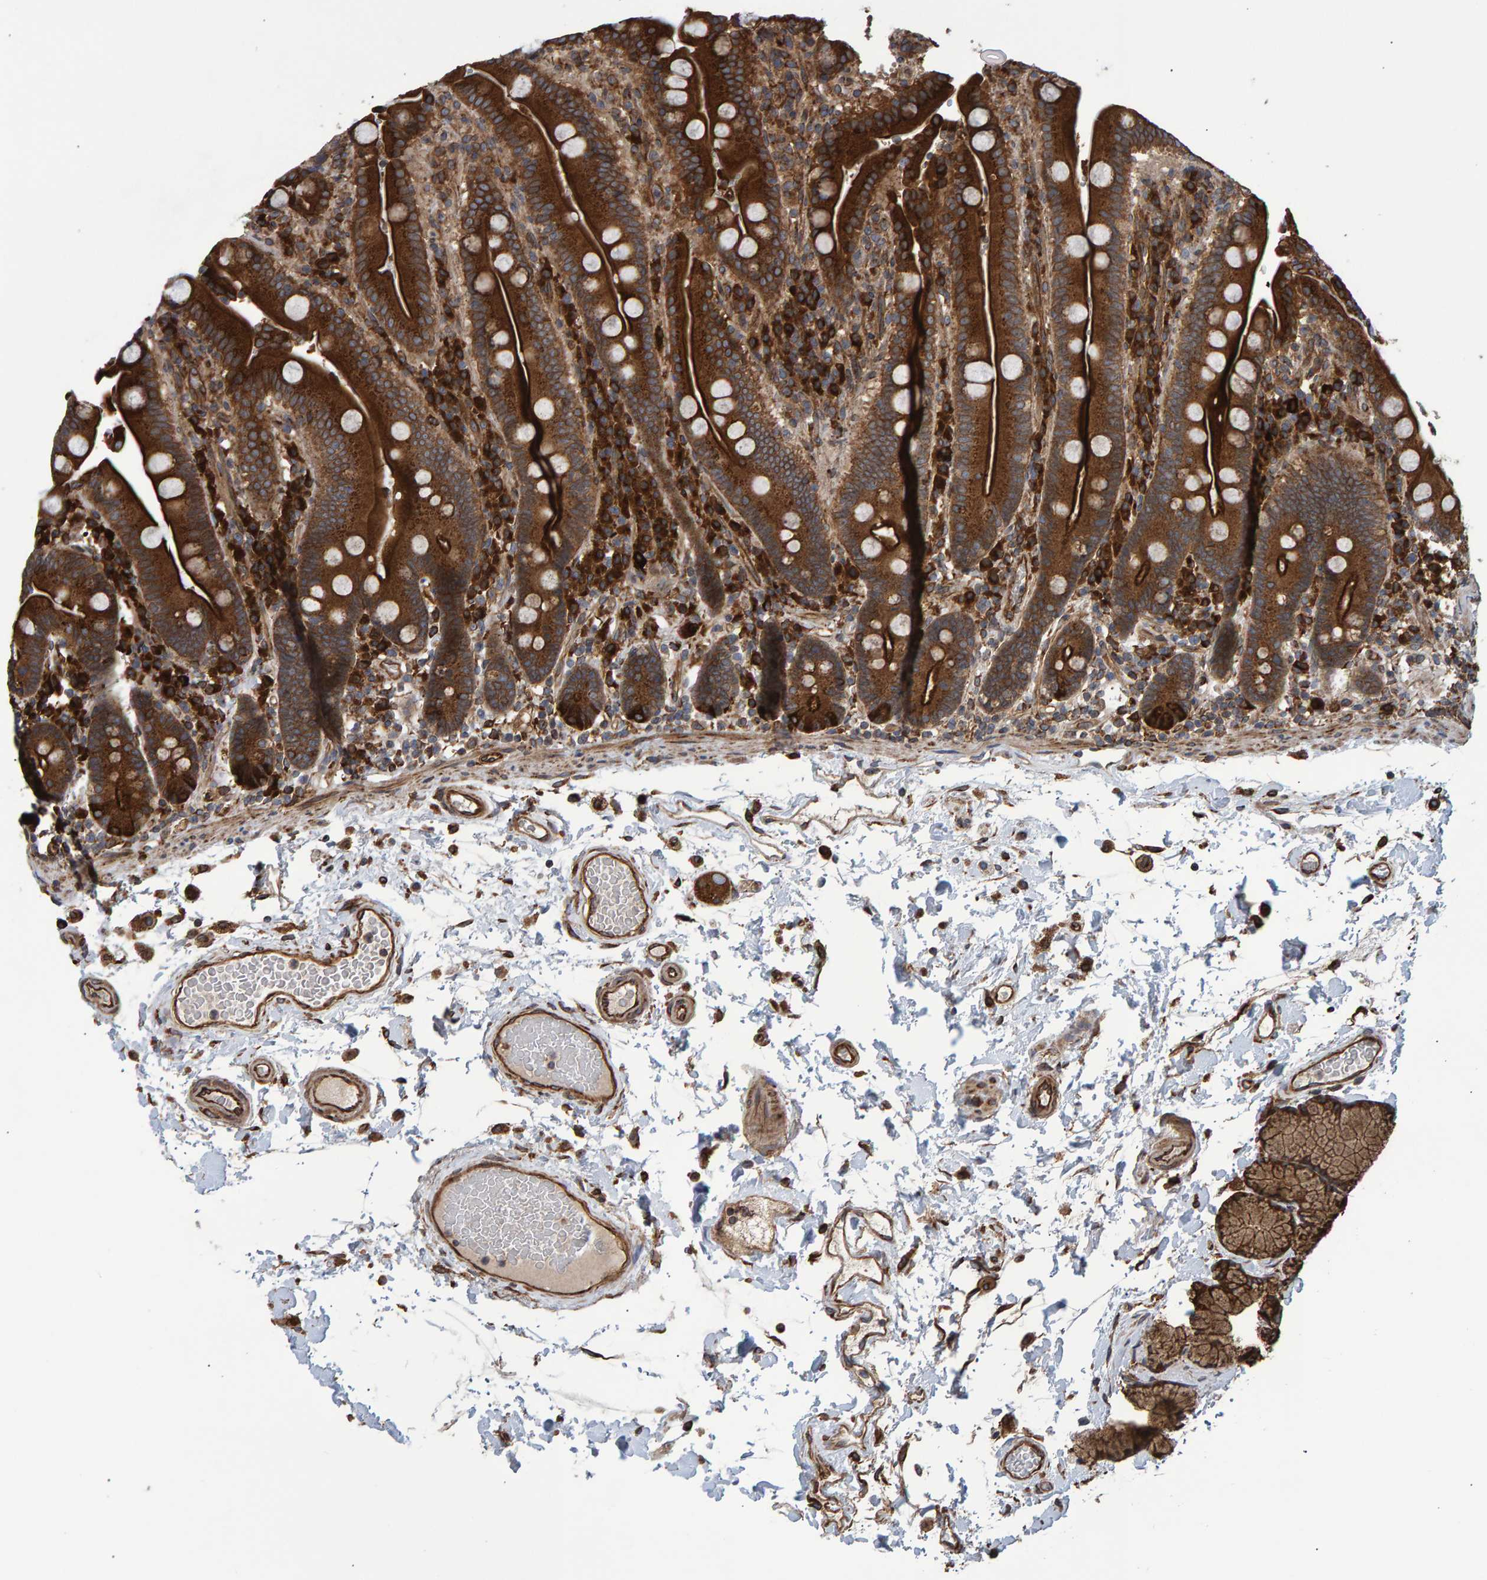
{"staining": {"intensity": "strong", "quantity": ">75%", "location": "cytoplasmic/membranous"}, "tissue": "duodenum", "cell_type": "Glandular cells", "image_type": "normal", "snomed": [{"axis": "morphology", "description": "Normal tissue, NOS"}, {"axis": "topography", "description": "Small intestine, NOS"}], "caption": "Human duodenum stained with a brown dye demonstrates strong cytoplasmic/membranous positive staining in about >75% of glandular cells.", "gene": "FAM117A", "patient": {"sex": "female", "age": 71}}